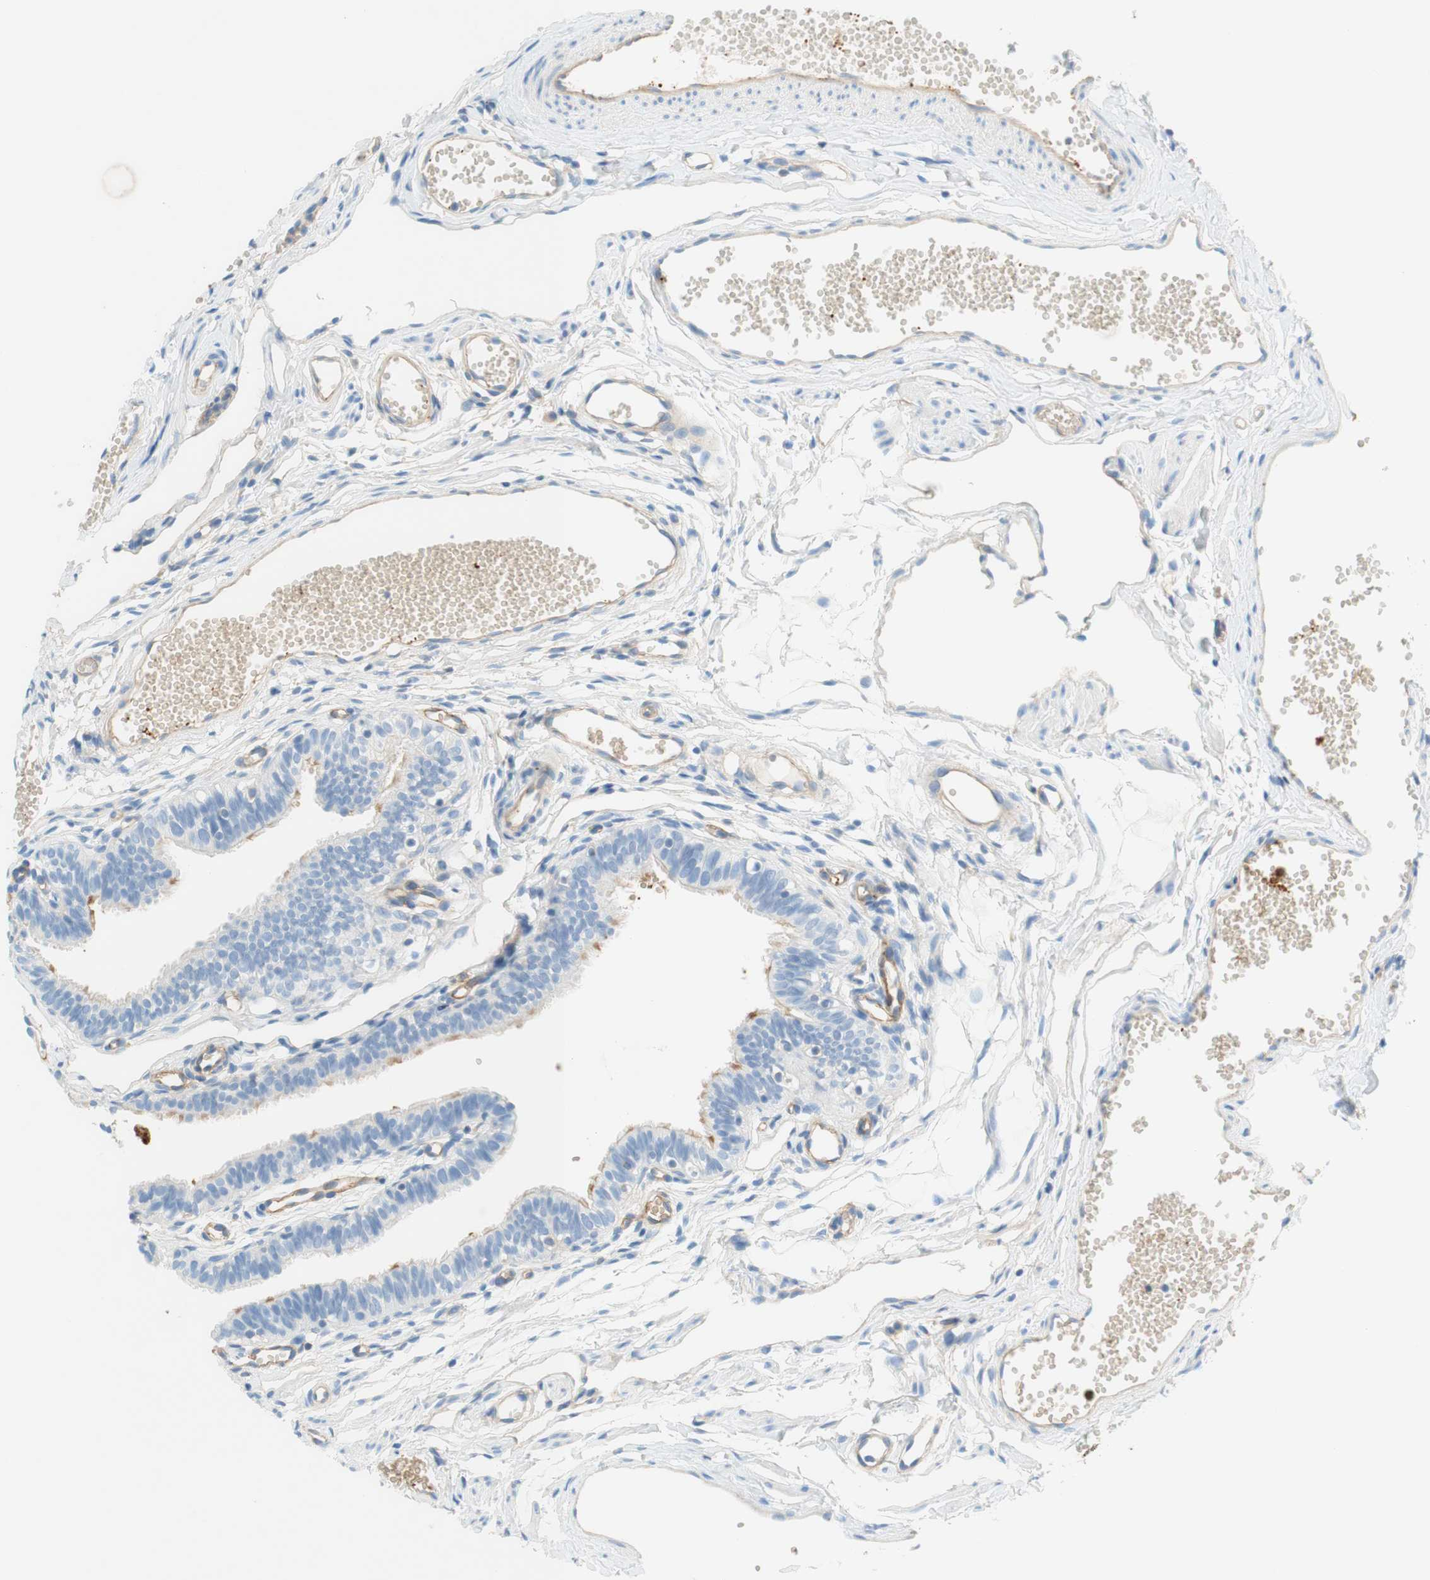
{"staining": {"intensity": "moderate", "quantity": "<25%", "location": "cytoplasmic/membranous"}, "tissue": "fallopian tube", "cell_type": "Glandular cells", "image_type": "normal", "snomed": [{"axis": "morphology", "description": "Normal tissue, NOS"}, {"axis": "topography", "description": "Fallopian tube"}, {"axis": "topography", "description": "Placenta"}], "caption": "Immunohistochemical staining of normal fallopian tube shows moderate cytoplasmic/membranous protein positivity in about <25% of glandular cells.", "gene": "STOM", "patient": {"sex": "female", "age": 34}}